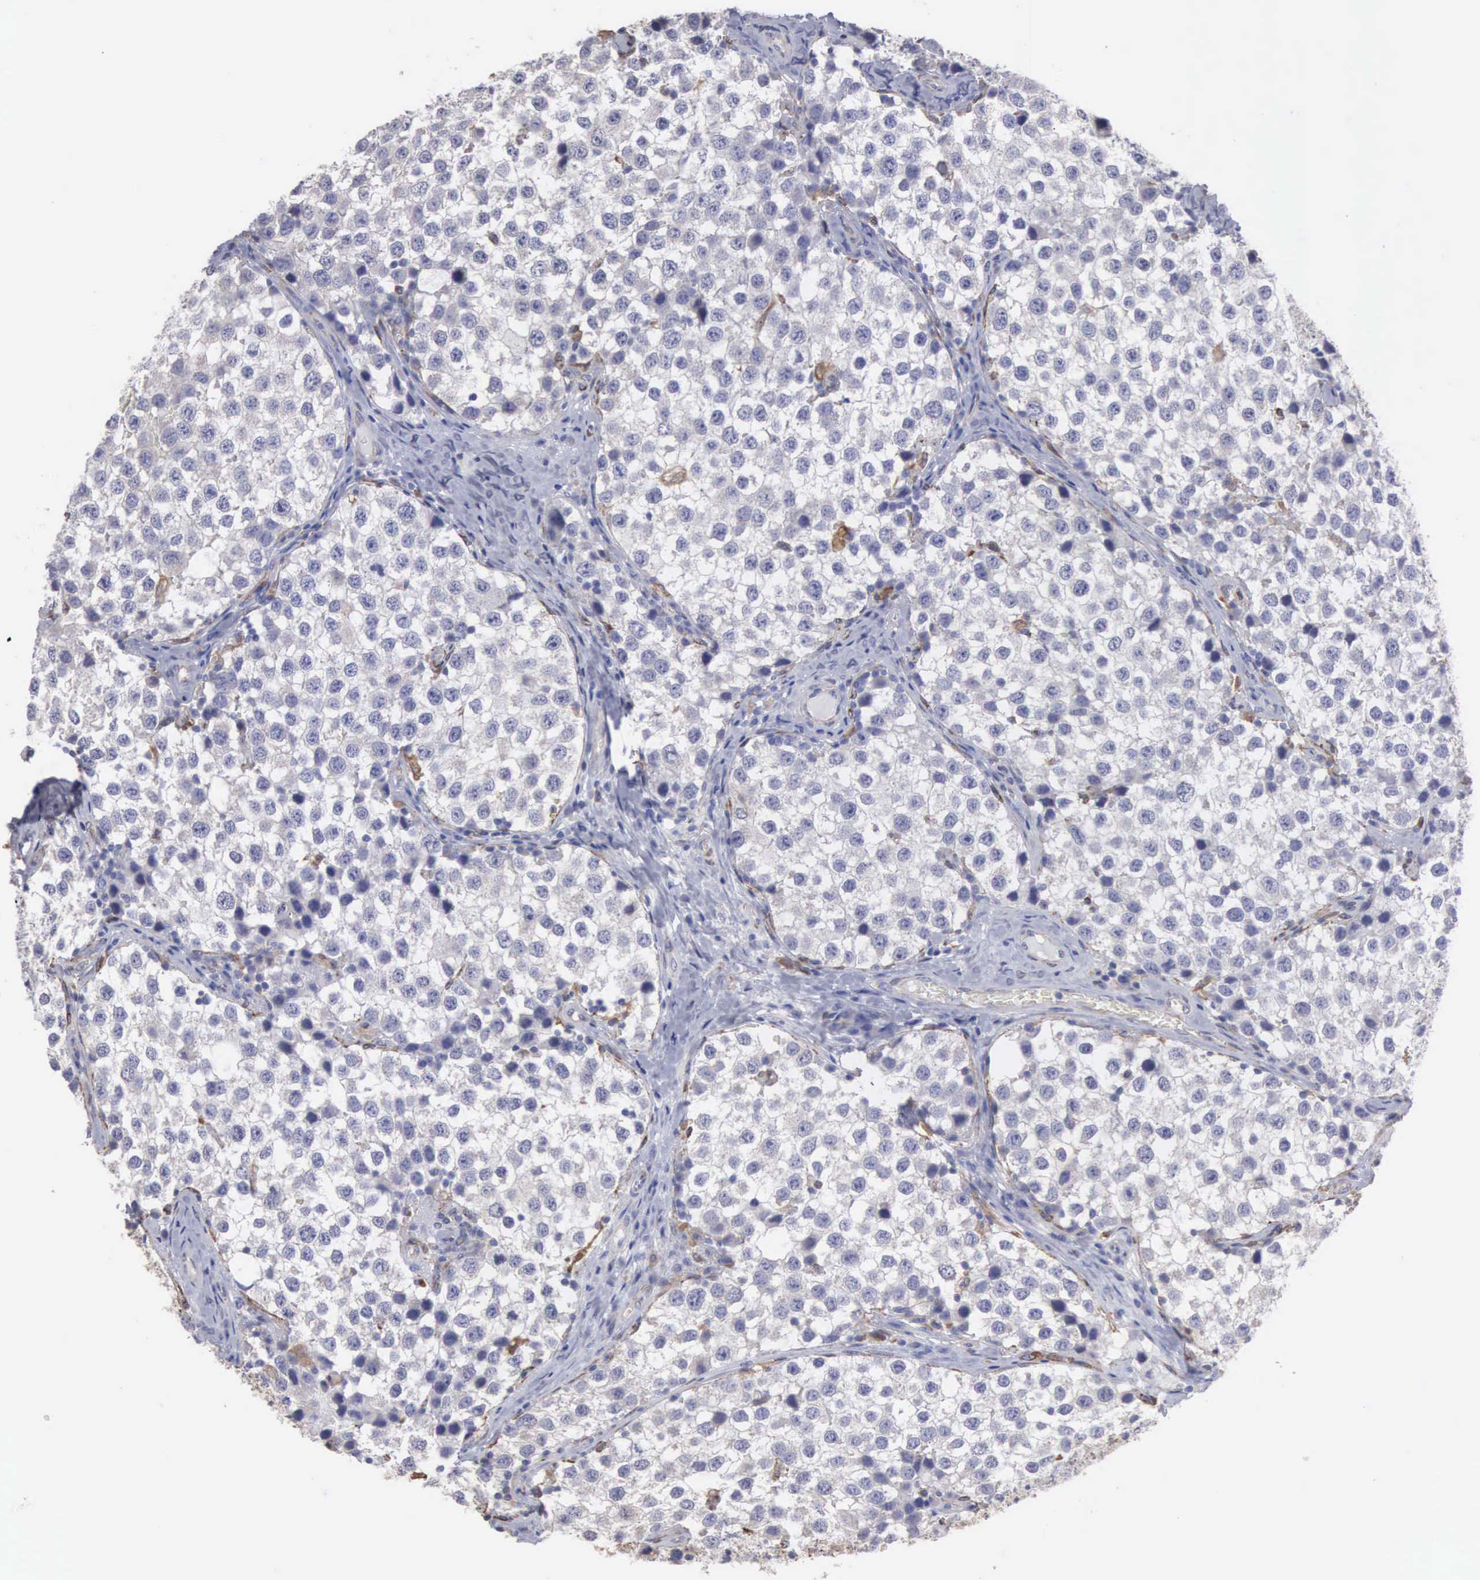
{"staining": {"intensity": "negative", "quantity": "none", "location": "none"}, "tissue": "testis cancer", "cell_type": "Tumor cells", "image_type": "cancer", "snomed": [{"axis": "morphology", "description": "Seminoma, NOS"}, {"axis": "topography", "description": "Testis"}], "caption": "IHC of seminoma (testis) displays no positivity in tumor cells.", "gene": "LIN52", "patient": {"sex": "male", "age": 39}}